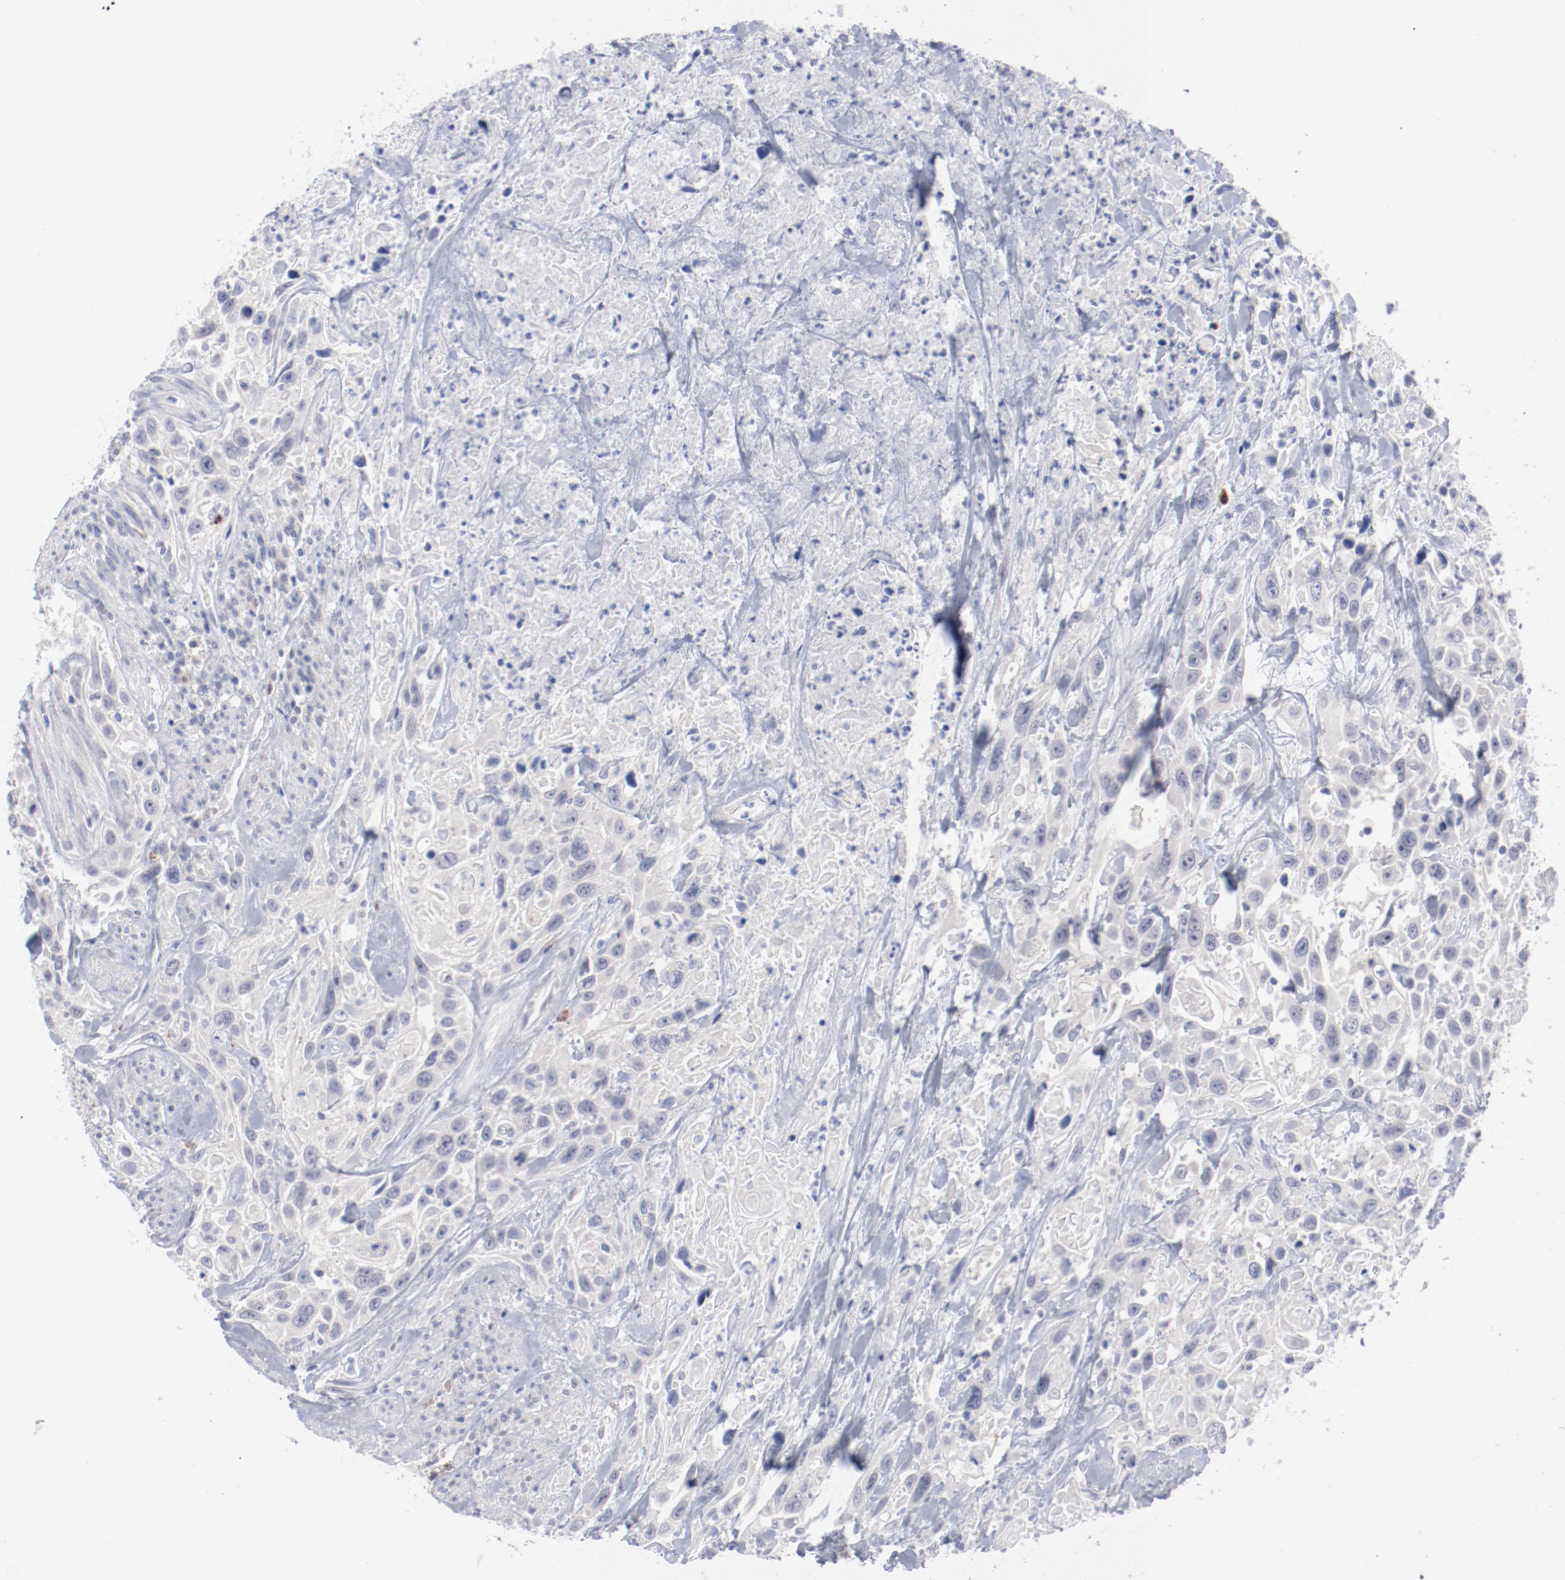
{"staining": {"intensity": "negative", "quantity": "none", "location": "none"}, "tissue": "urothelial cancer", "cell_type": "Tumor cells", "image_type": "cancer", "snomed": [{"axis": "morphology", "description": "Urothelial carcinoma, High grade"}, {"axis": "topography", "description": "Urinary bladder"}], "caption": "The histopathology image demonstrates no staining of tumor cells in urothelial cancer. (DAB (3,3'-diaminobenzidine) immunohistochemistry (IHC) with hematoxylin counter stain).", "gene": "SH3BGR", "patient": {"sex": "female", "age": 84}}